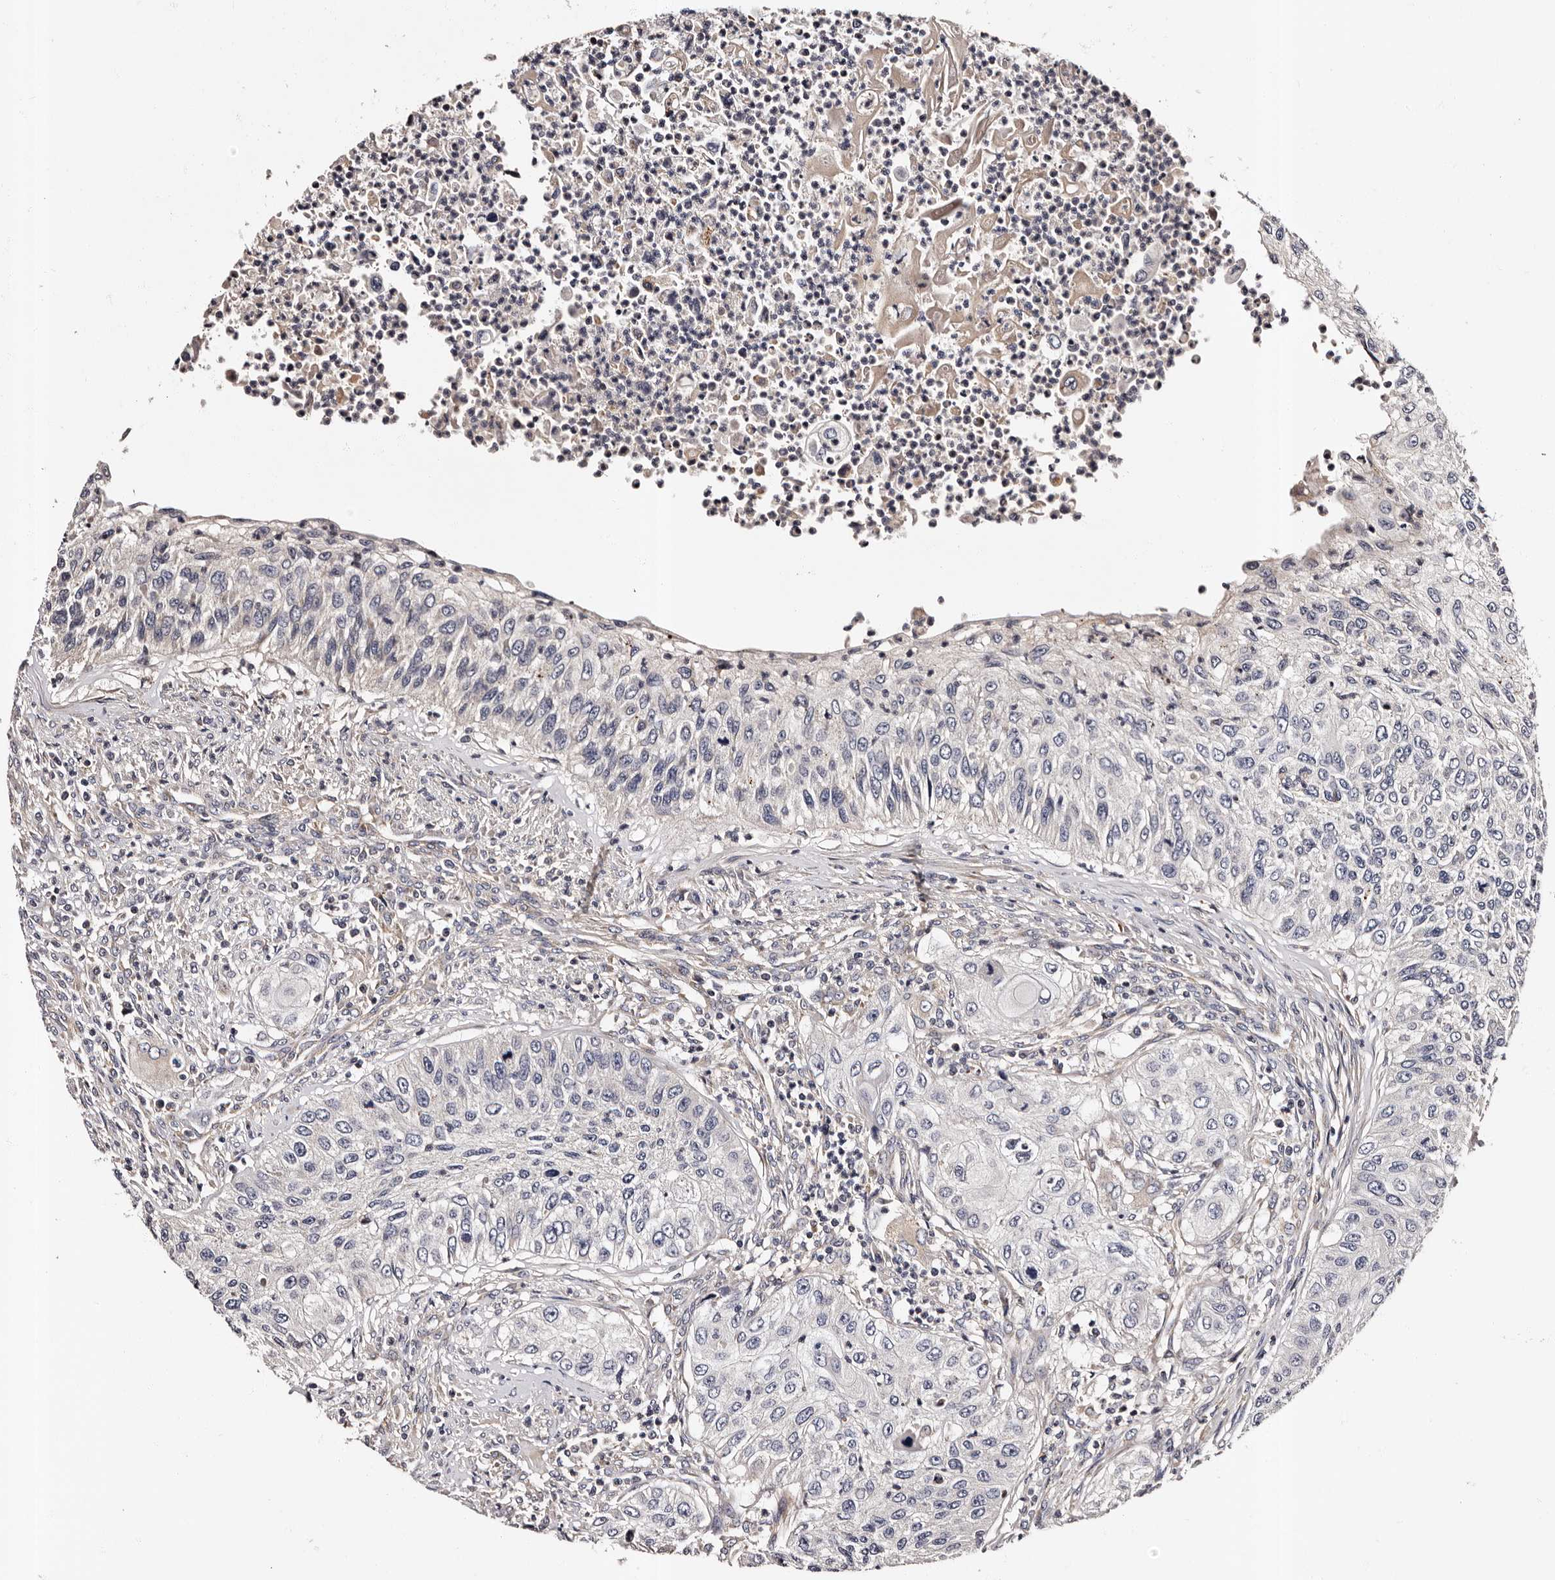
{"staining": {"intensity": "negative", "quantity": "none", "location": "none"}, "tissue": "urothelial cancer", "cell_type": "Tumor cells", "image_type": "cancer", "snomed": [{"axis": "morphology", "description": "Urothelial carcinoma, High grade"}, {"axis": "topography", "description": "Urinary bladder"}], "caption": "Urothelial cancer was stained to show a protein in brown. There is no significant positivity in tumor cells.", "gene": "ADCK5", "patient": {"sex": "female", "age": 60}}